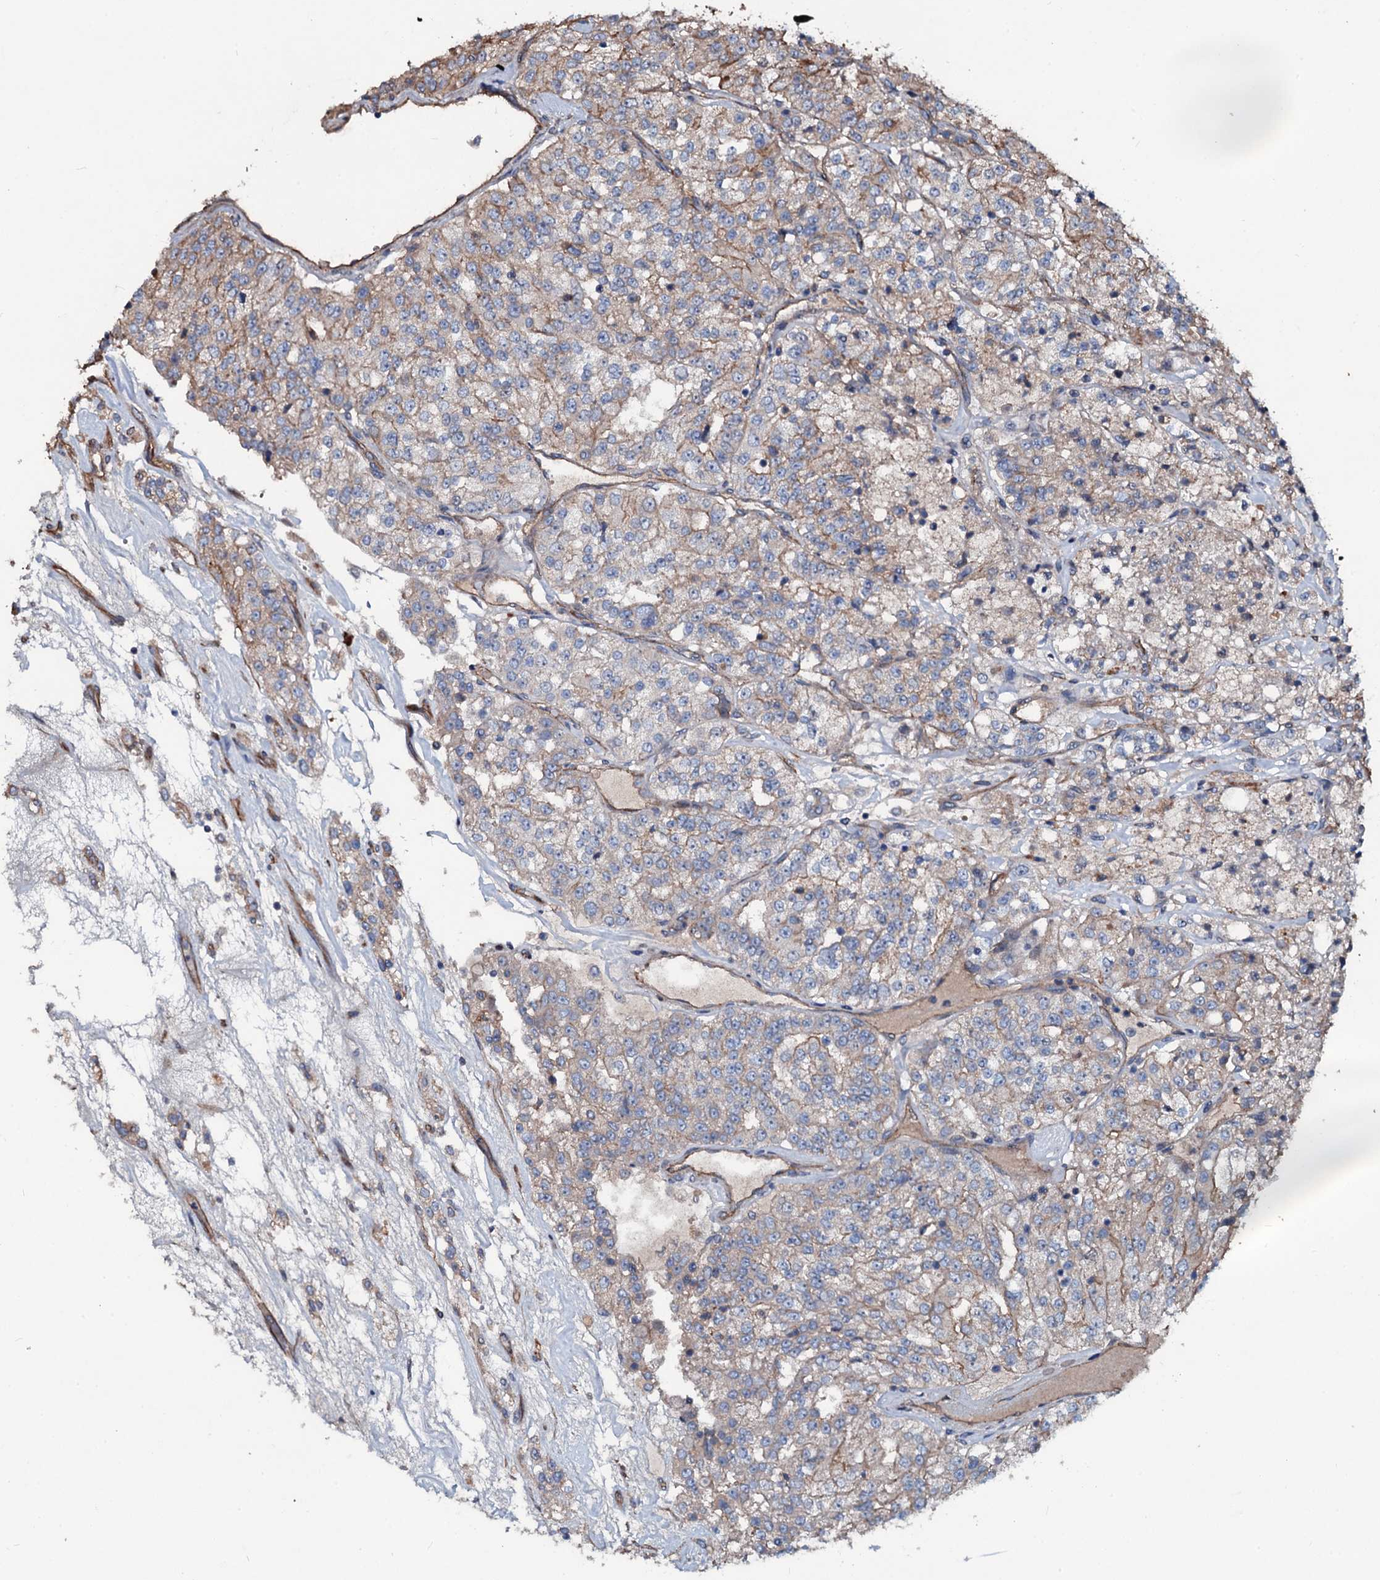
{"staining": {"intensity": "moderate", "quantity": "<25%", "location": "cytoplasmic/membranous"}, "tissue": "renal cancer", "cell_type": "Tumor cells", "image_type": "cancer", "snomed": [{"axis": "morphology", "description": "Adenocarcinoma, NOS"}, {"axis": "topography", "description": "Kidney"}], "caption": "Brown immunohistochemical staining in human renal cancer (adenocarcinoma) displays moderate cytoplasmic/membranous staining in about <25% of tumor cells.", "gene": "DMAC2", "patient": {"sex": "female", "age": 63}}